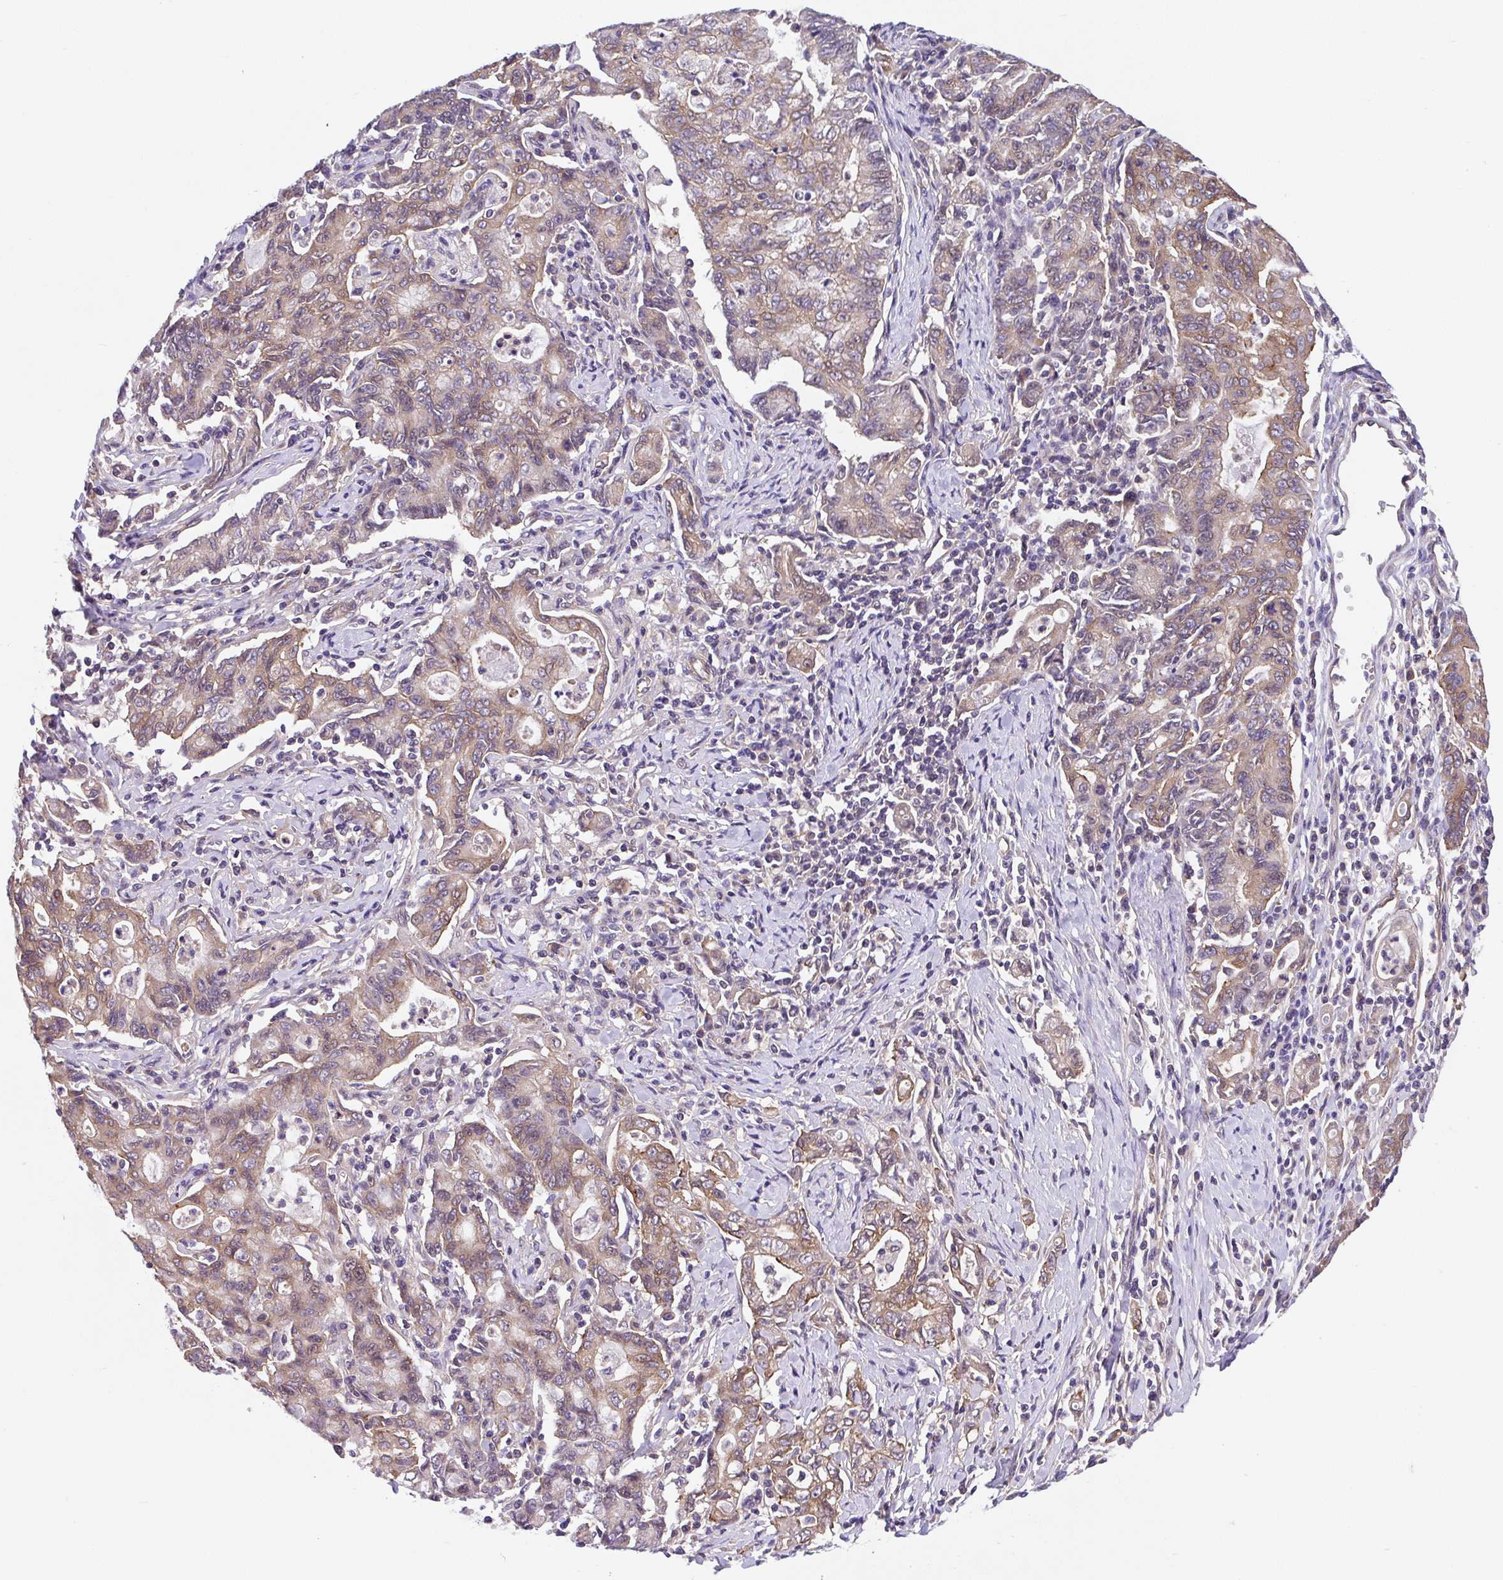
{"staining": {"intensity": "moderate", "quantity": ">75%", "location": "cytoplasmic/membranous,nuclear"}, "tissue": "stomach cancer", "cell_type": "Tumor cells", "image_type": "cancer", "snomed": [{"axis": "morphology", "description": "Adenocarcinoma, NOS"}, {"axis": "topography", "description": "Stomach, upper"}], "caption": "Protein positivity by immunohistochemistry (IHC) reveals moderate cytoplasmic/membranous and nuclear expression in approximately >75% of tumor cells in adenocarcinoma (stomach).", "gene": "ZNF696", "patient": {"sex": "female", "age": 79}}